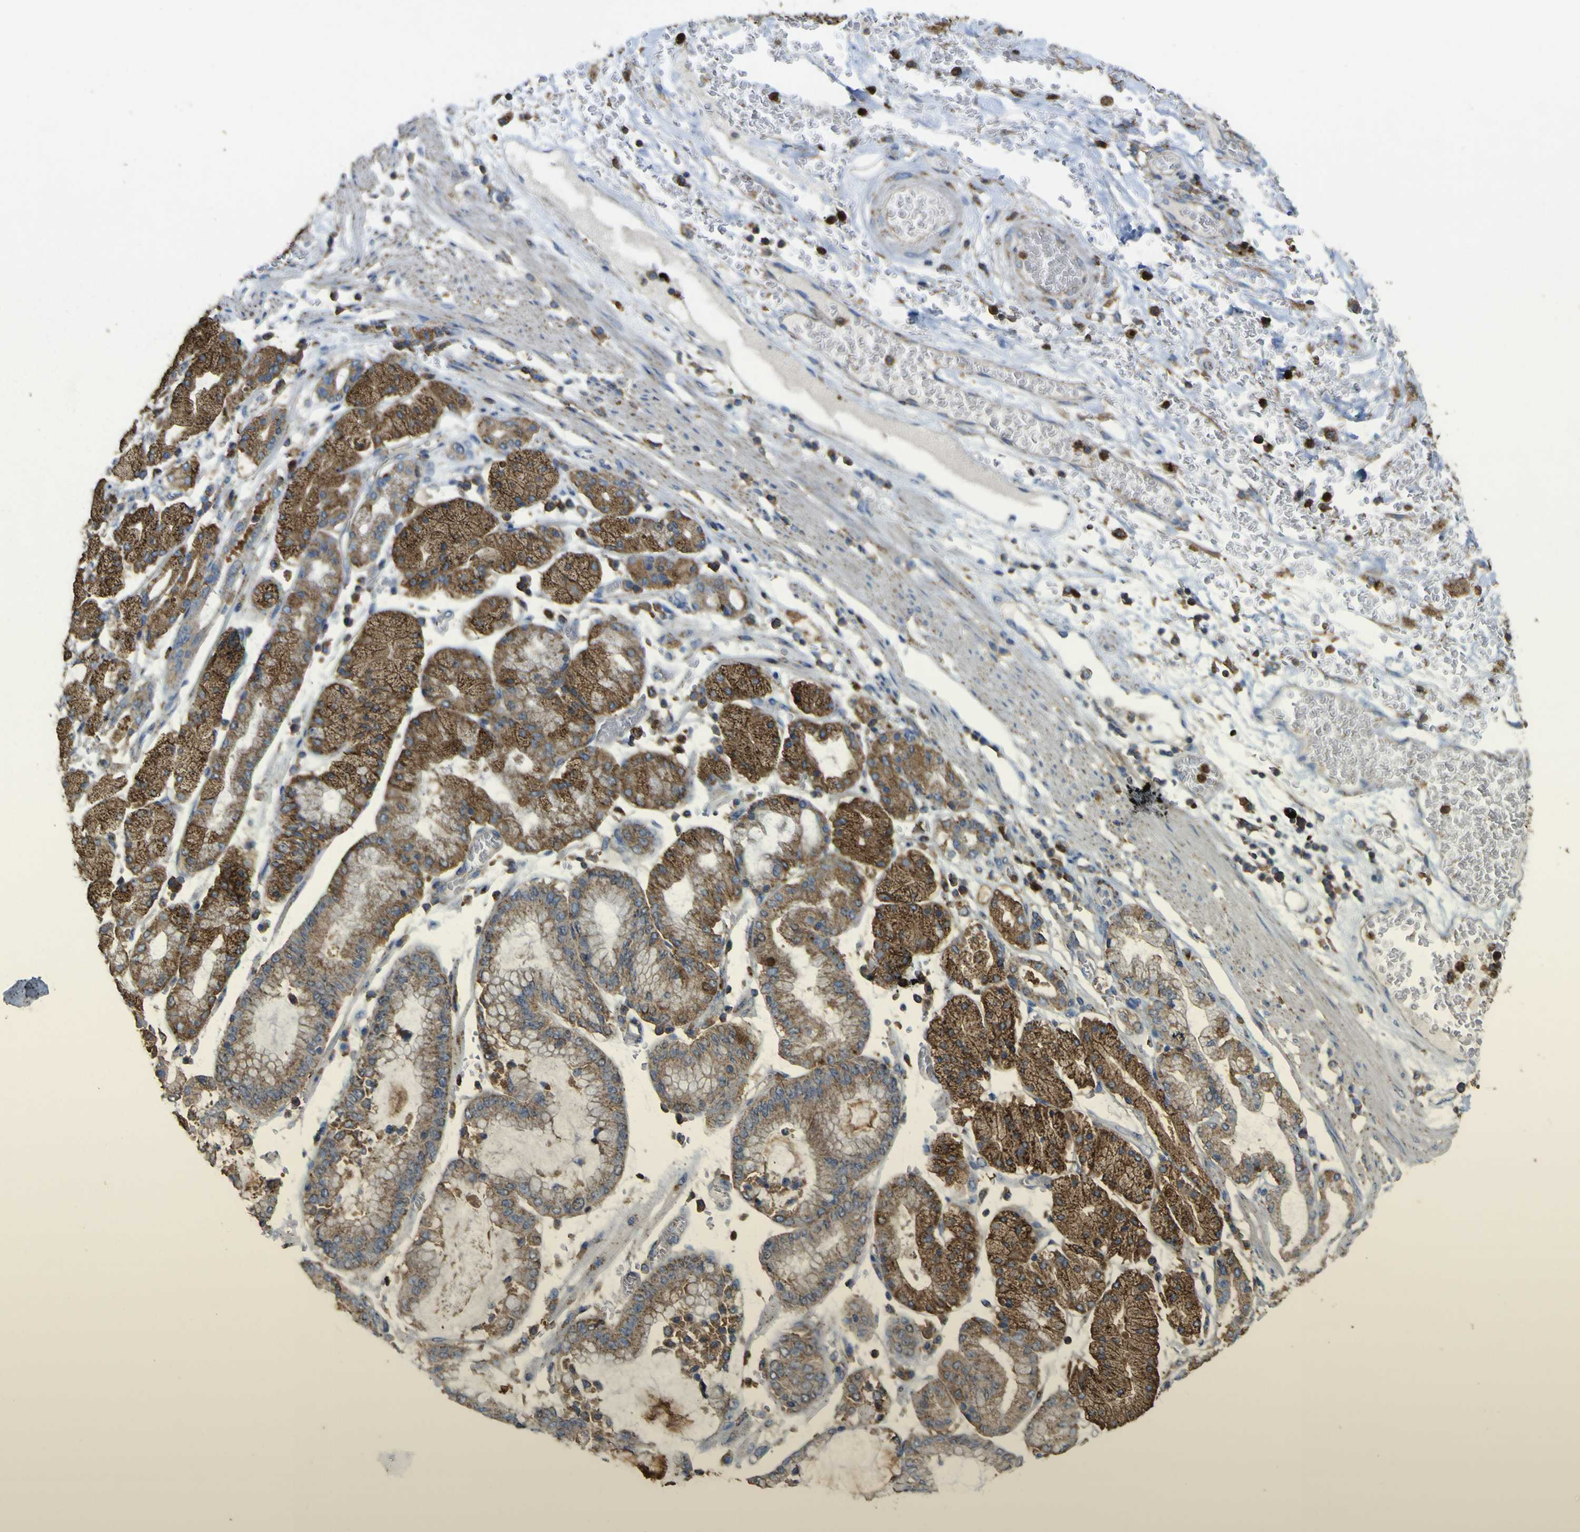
{"staining": {"intensity": "strong", "quantity": "25%-75%", "location": "cytoplasmic/membranous"}, "tissue": "stomach cancer", "cell_type": "Tumor cells", "image_type": "cancer", "snomed": [{"axis": "morphology", "description": "Normal tissue, NOS"}, {"axis": "morphology", "description": "Adenocarcinoma, NOS"}, {"axis": "topography", "description": "Stomach, upper"}, {"axis": "topography", "description": "Stomach"}], "caption": "Immunohistochemistry (DAB) staining of stomach cancer exhibits strong cytoplasmic/membranous protein expression in about 25%-75% of tumor cells. (DAB (3,3'-diaminobenzidine) = brown stain, brightfield microscopy at high magnification).", "gene": "ACSL3", "patient": {"sex": "male", "age": 76}}